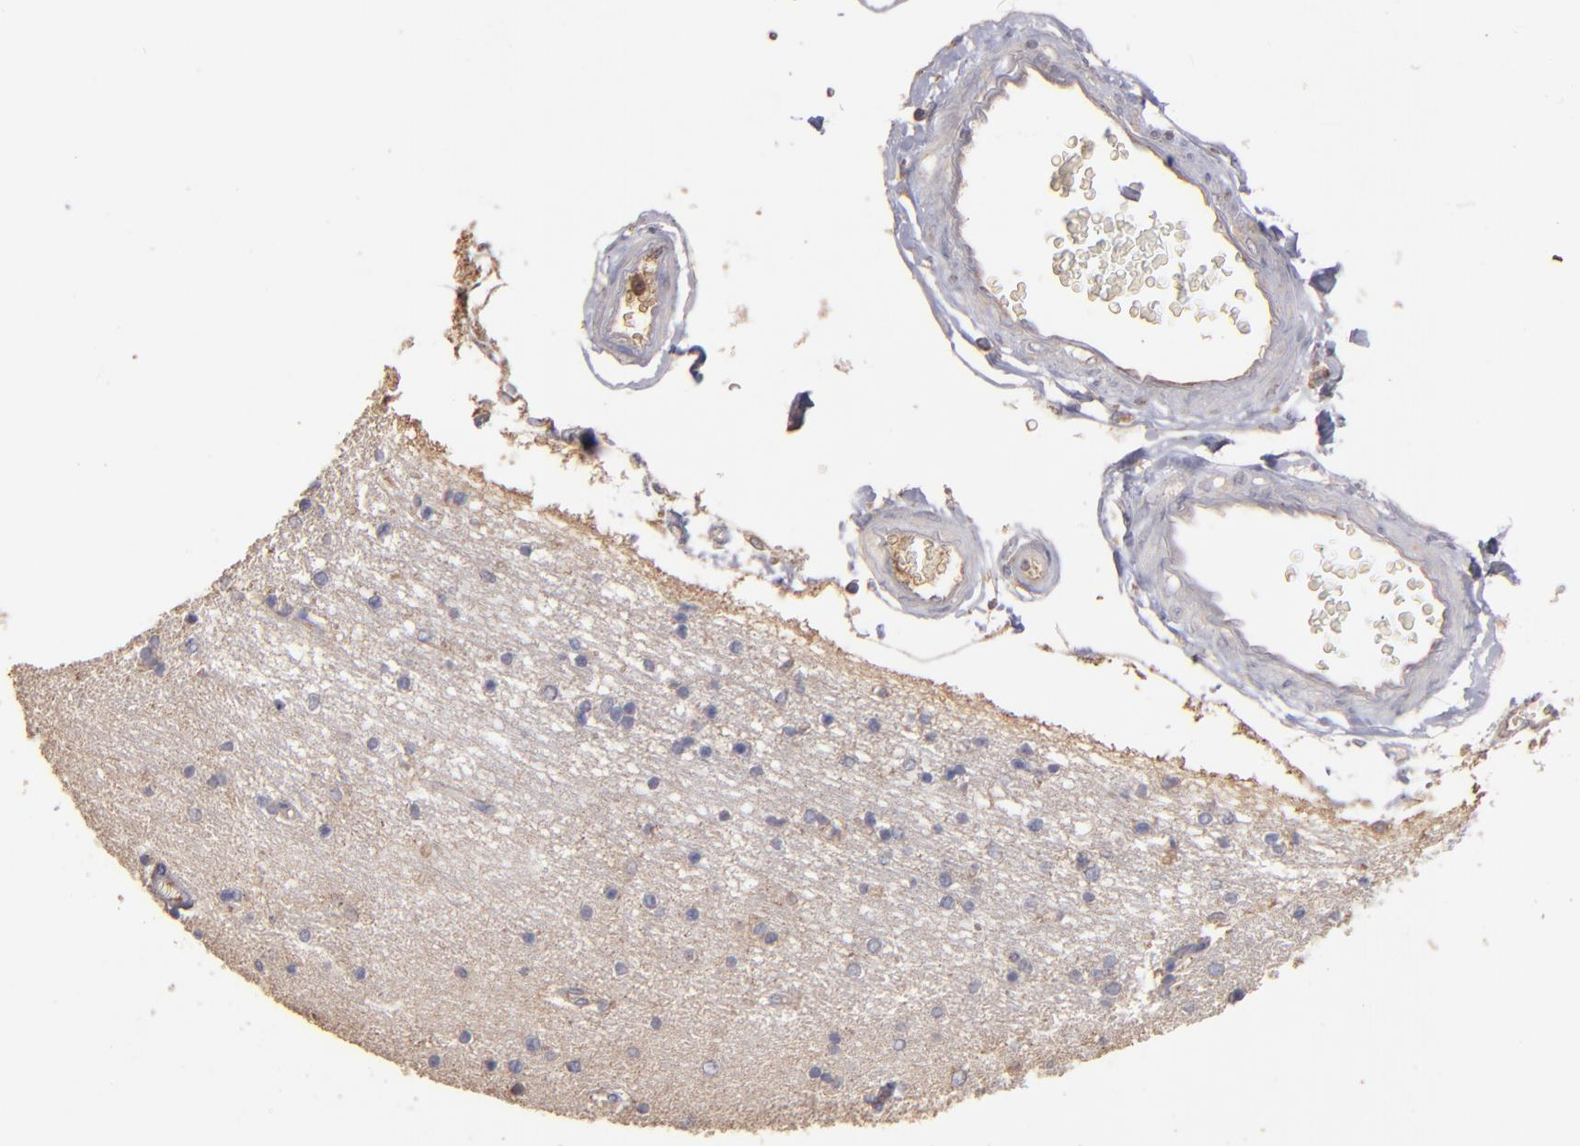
{"staining": {"intensity": "negative", "quantity": "none", "location": "none"}, "tissue": "hippocampus", "cell_type": "Glial cells", "image_type": "normal", "snomed": [{"axis": "morphology", "description": "Normal tissue, NOS"}, {"axis": "topography", "description": "Hippocampus"}], "caption": "IHC of benign human hippocampus displays no expression in glial cells.", "gene": "NFKBIE", "patient": {"sex": "female", "age": 54}}